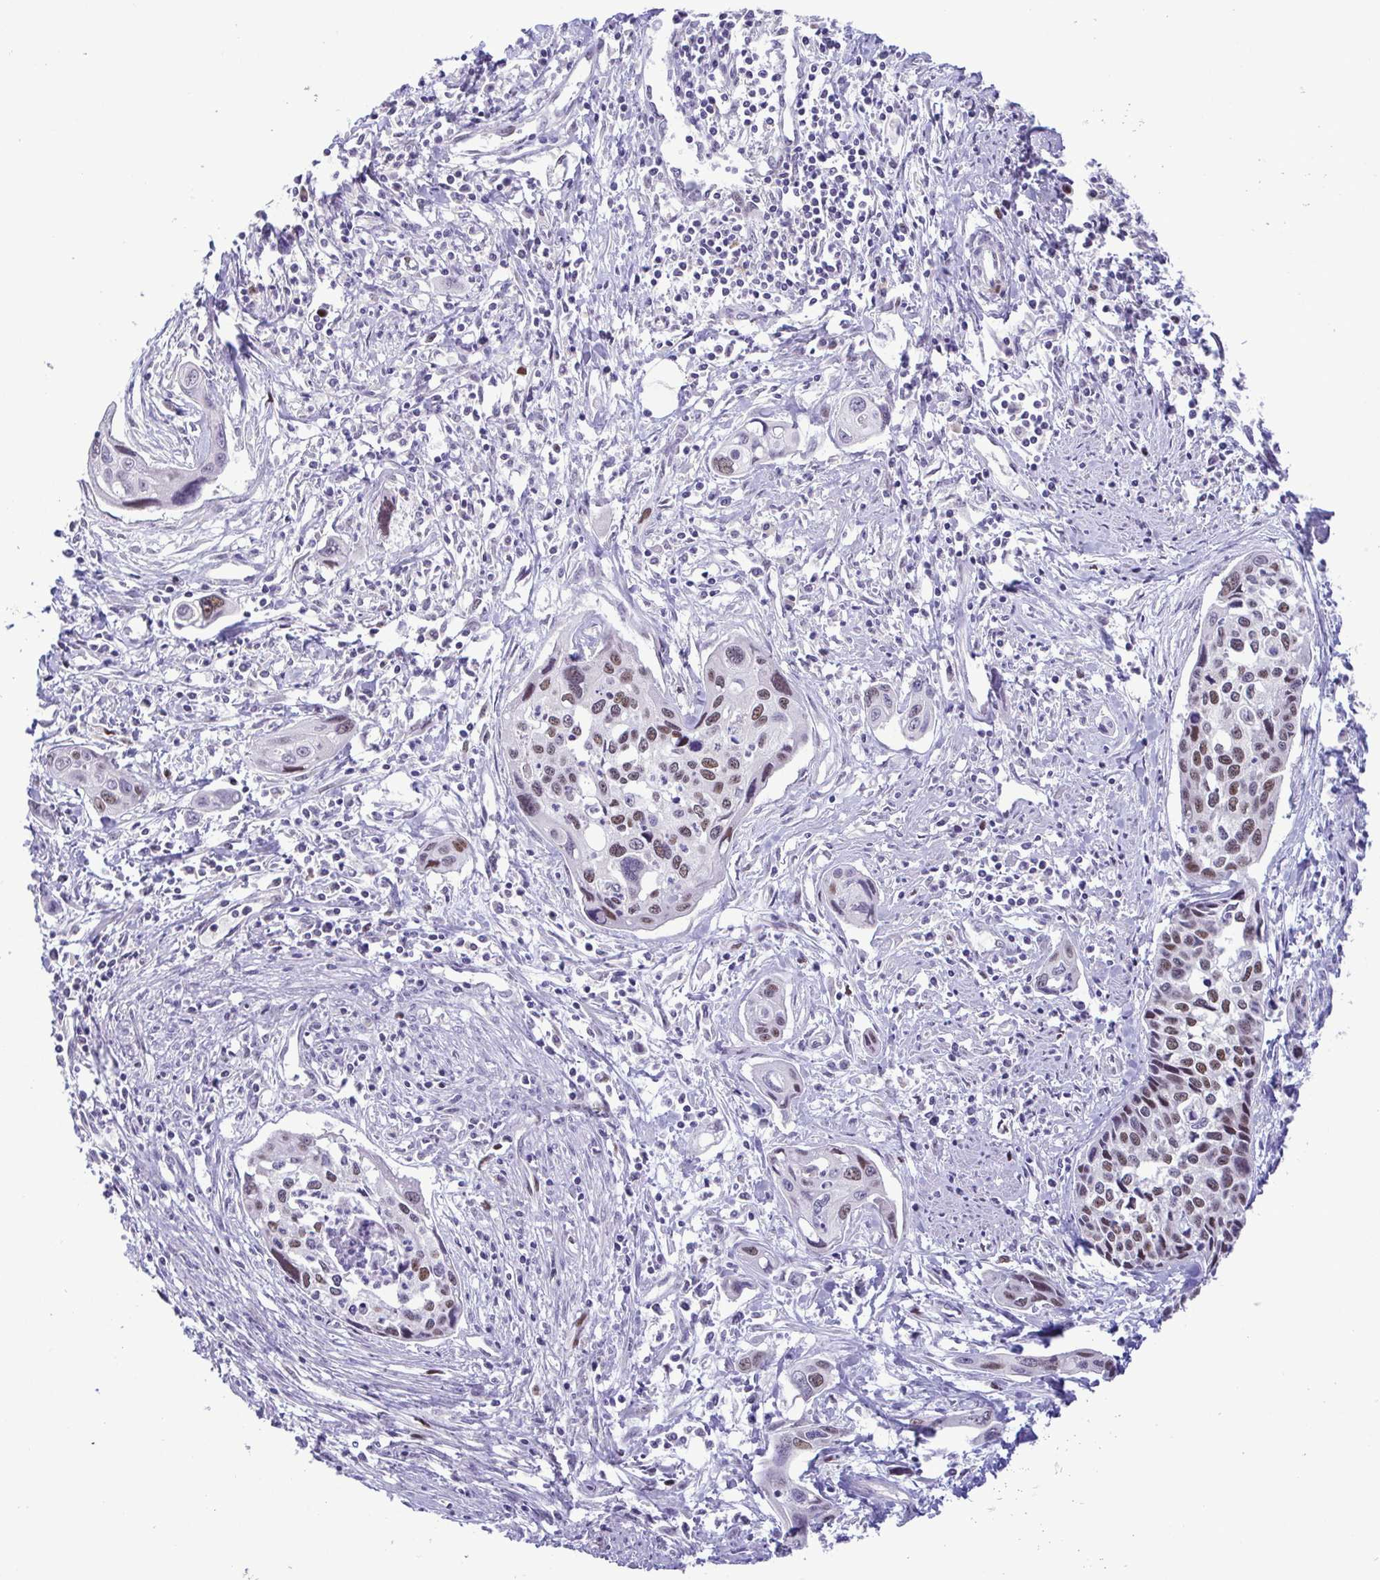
{"staining": {"intensity": "weak", "quantity": "25%-75%", "location": "nuclear"}, "tissue": "cervical cancer", "cell_type": "Tumor cells", "image_type": "cancer", "snomed": [{"axis": "morphology", "description": "Squamous cell carcinoma, NOS"}, {"axis": "topography", "description": "Cervix"}], "caption": "Immunohistochemical staining of human squamous cell carcinoma (cervical) shows weak nuclear protein positivity in approximately 25%-75% of tumor cells.", "gene": "TIPIN", "patient": {"sex": "female", "age": 31}}